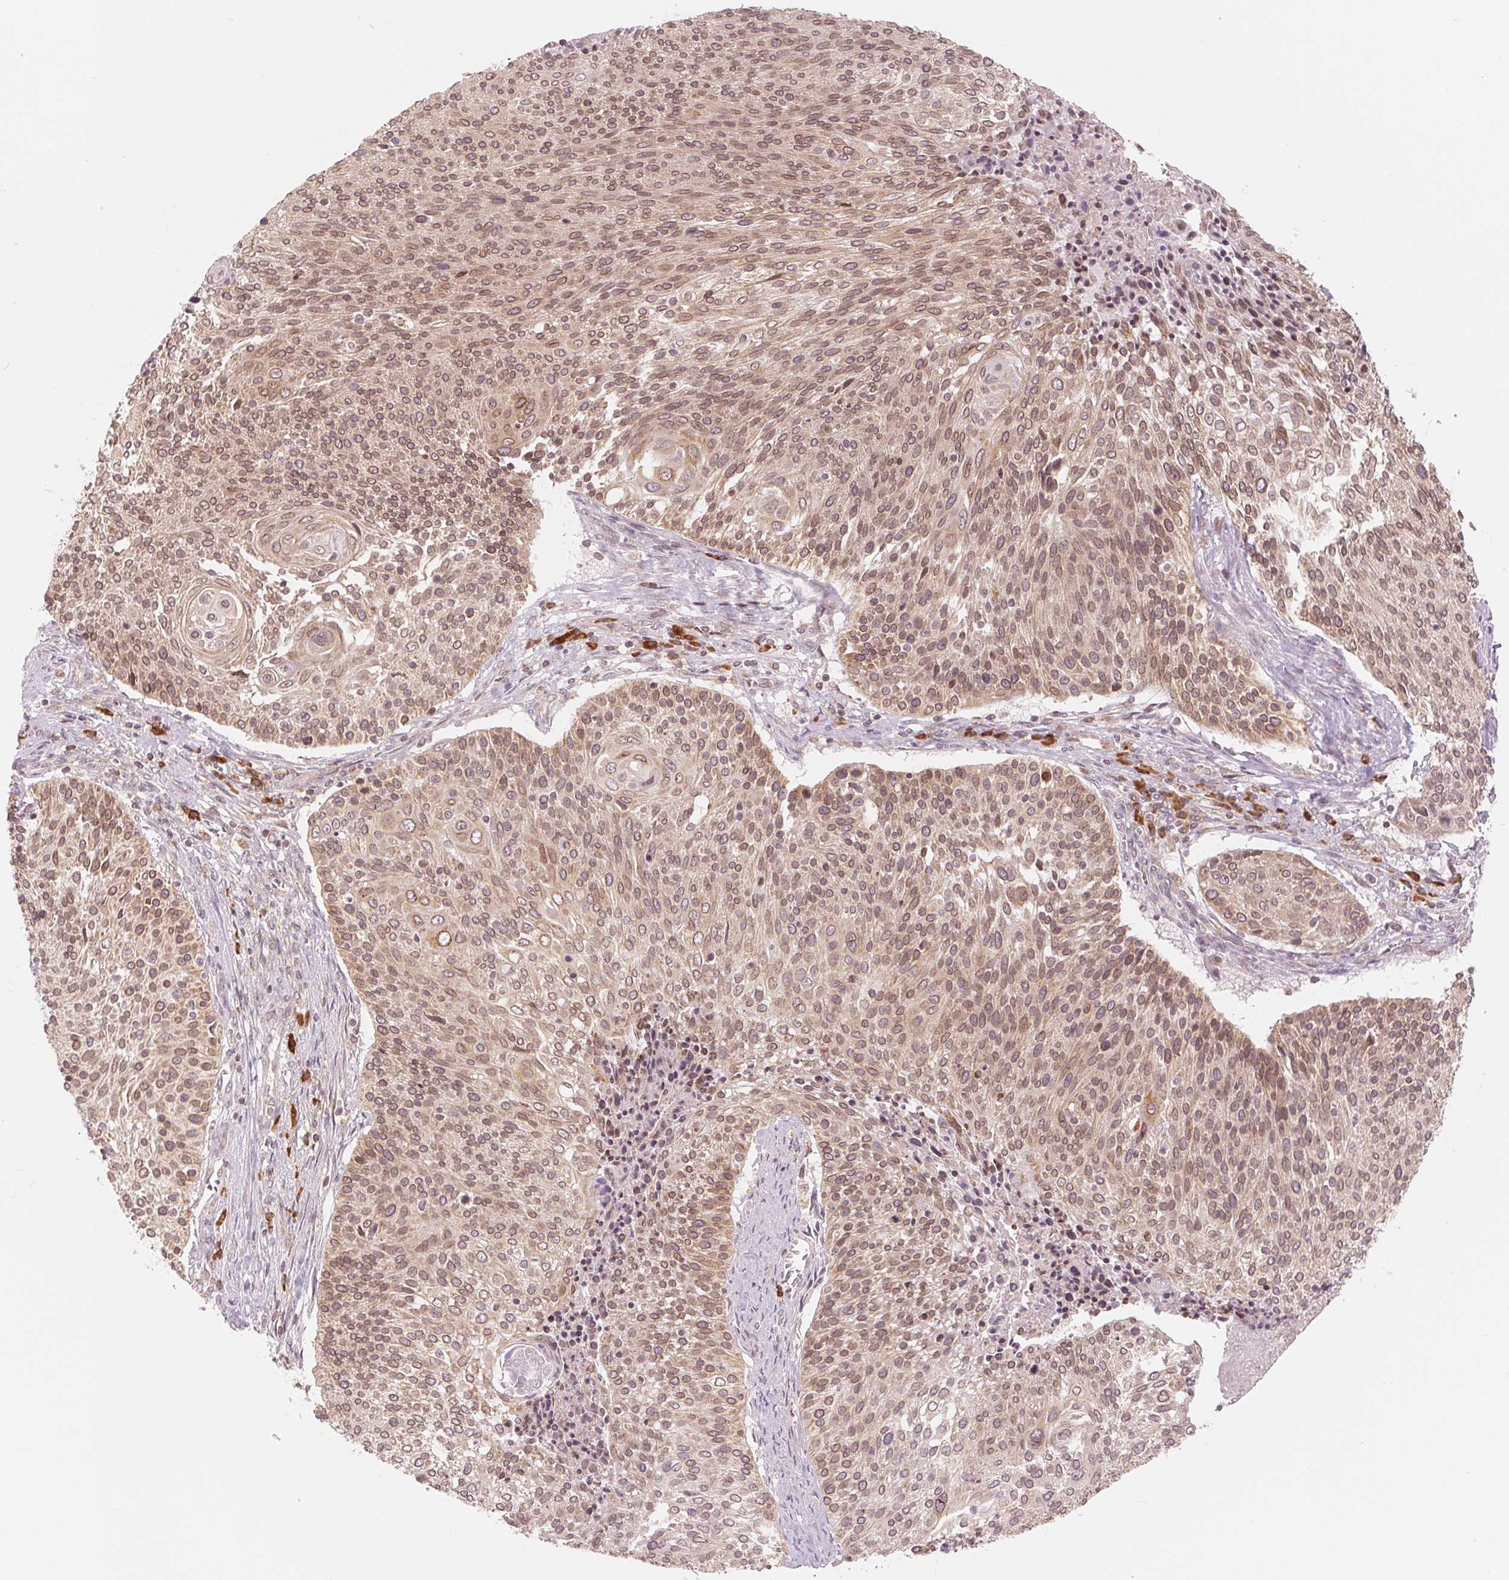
{"staining": {"intensity": "moderate", "quantity": ">75%", "location": "cytoplasmic/membranous"}, "tissue": "cervical cancer", "cell_type": "Tumor cells", "image_type": "cancer", "snomed": [{"axis": "morphology", "description": "Squamous cell carcinoma, NOS"}, {"axis": "topography", "description": "Cervix"}], "caption": "Protein expression analysis of human cervical cancer (squamous cell carcinoma) reveals moderate cytoplasmic/membranous staining in approximately >75% of tumor cells.", "gene": "TECR", "patient": {"sex": "female", "age": 31}}